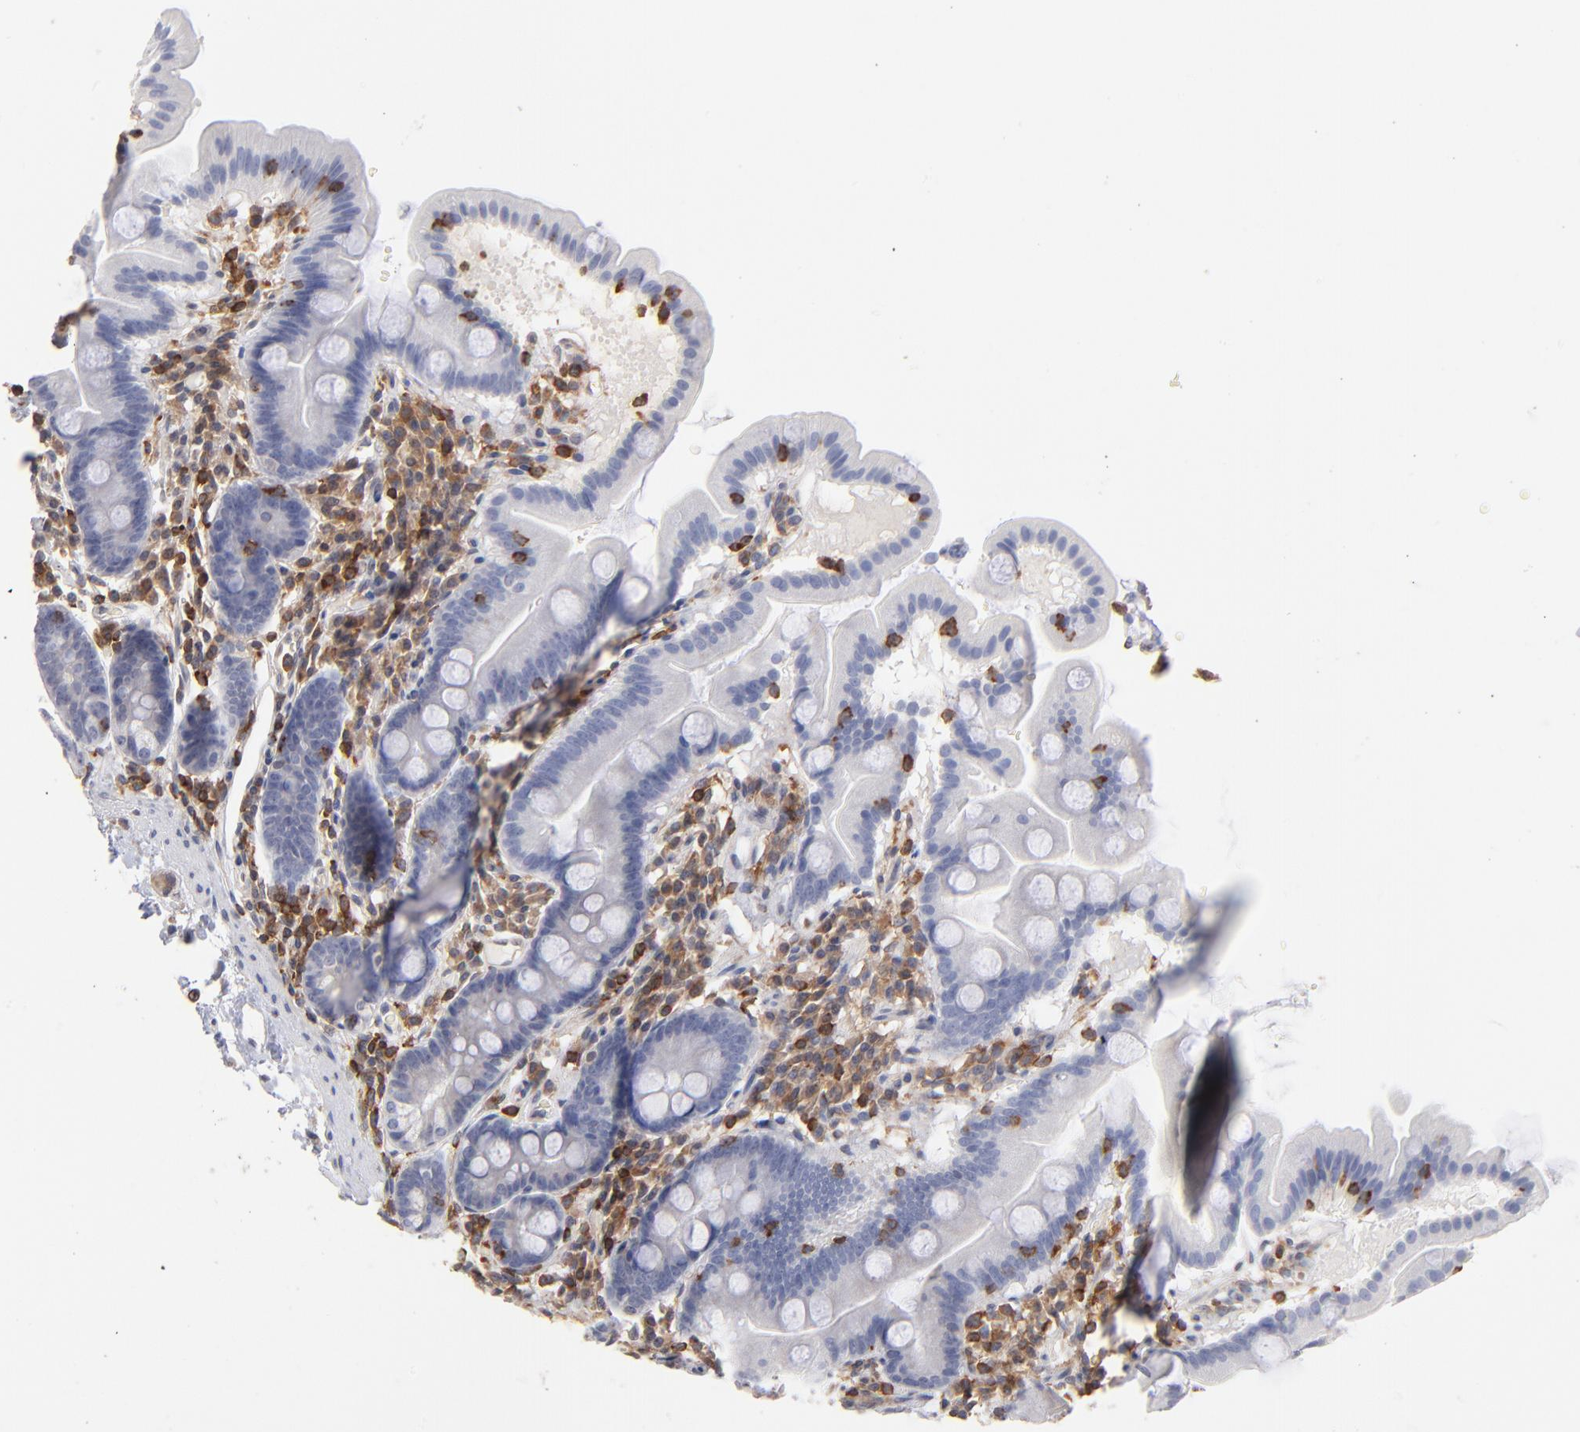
{"staining": {"intensity": "negative", "quantity": "none", "location": "none"}, "tissue": "duodenum", "cell_type": "Glandular cells", "image_type": "normal", "snomed": [{"axis": "morphology", "description": "Normal tissue, NOS"}, {"axis": "topography", "description": "Duodenum"}], "caption": "Immunohistochemical staining of benign duodenum displays no significant staining in glandular cells. Brightfield microscopy of IHC stained with DAB (brown) and hematoxylin (blue), captured at high magnification.", "gene": "WIPF1", "patient": {"sex": "male", "age": 50}}